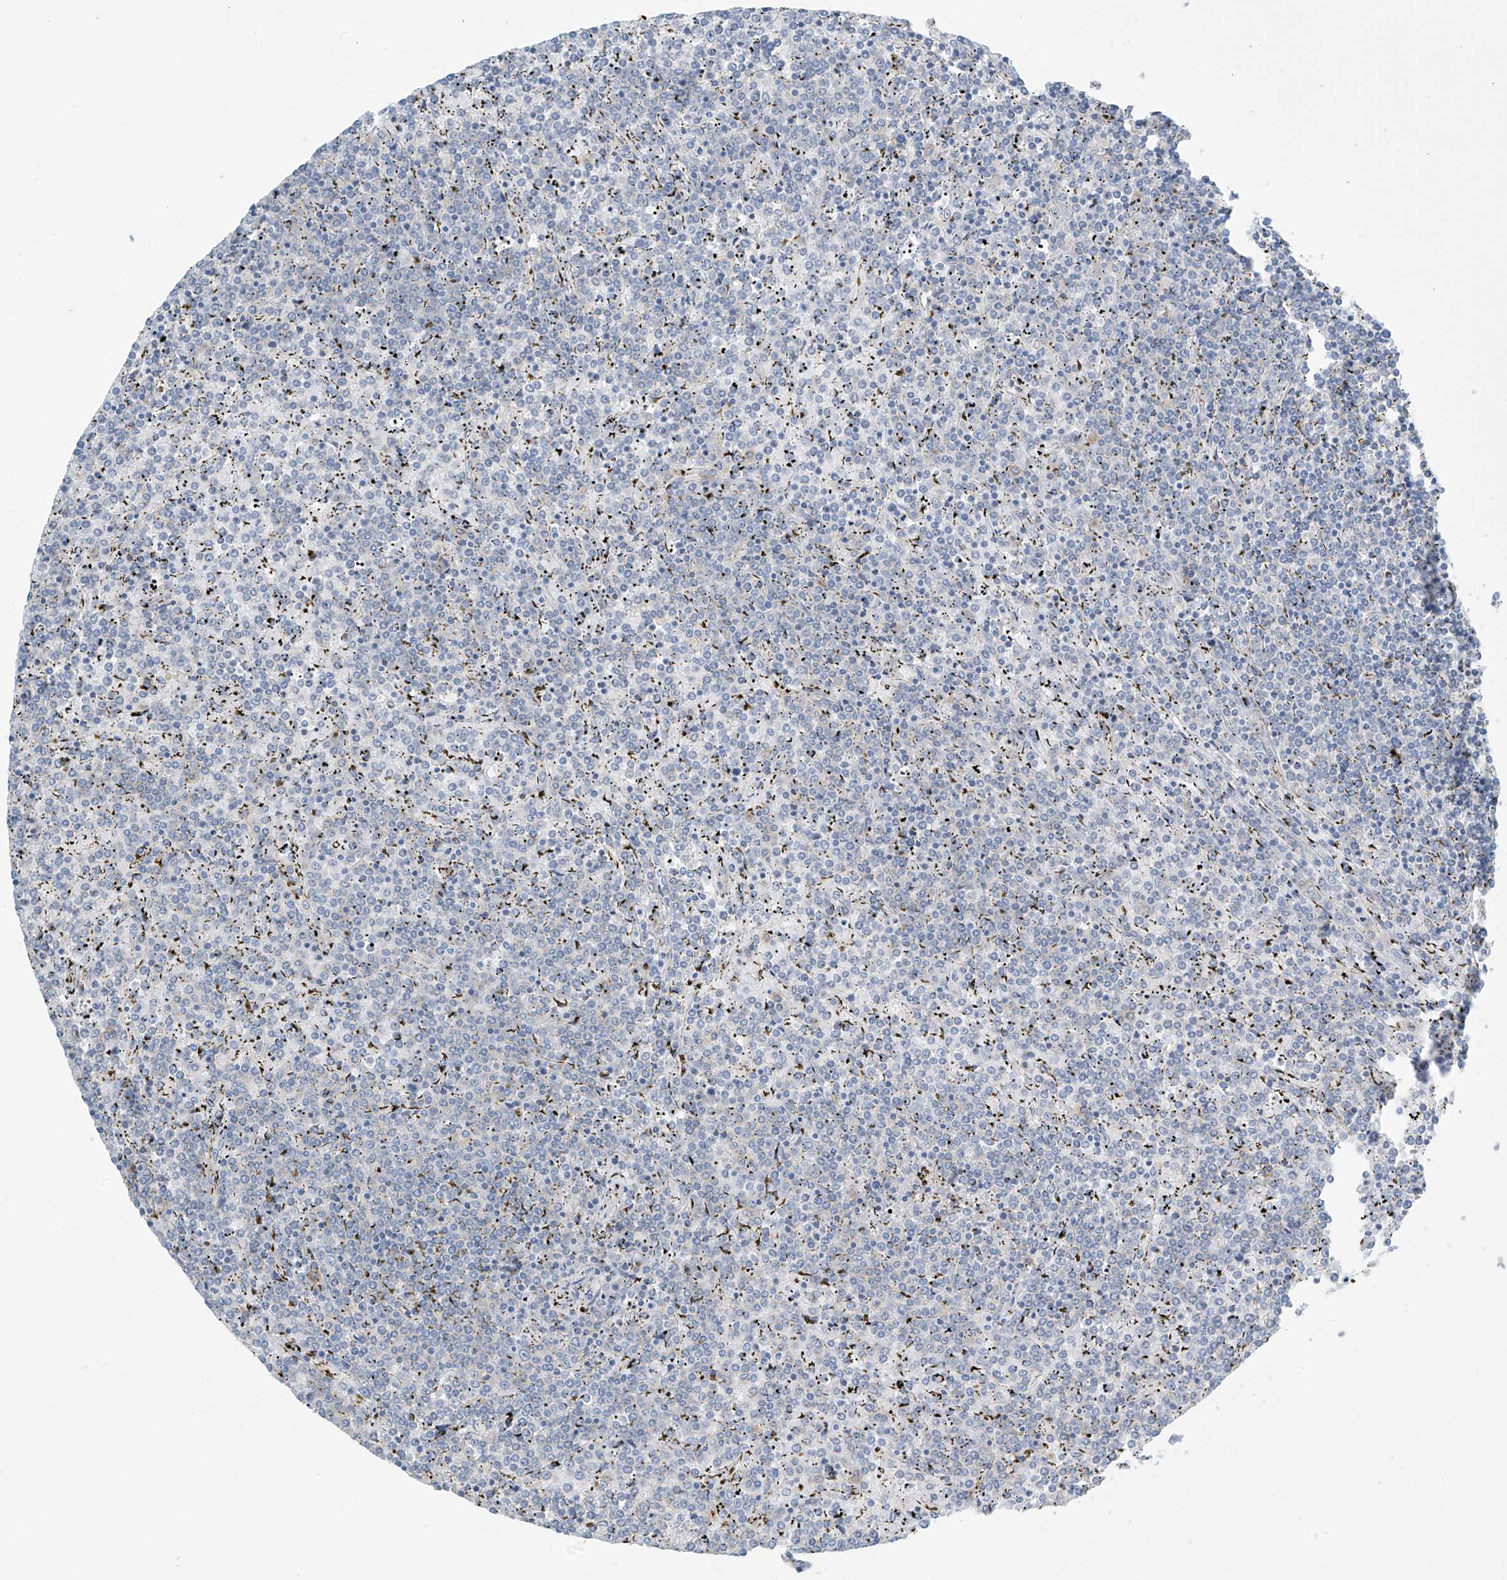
{"staining": {"intensity": "negative", "quantity": "none", "location": "none"}, "tissue": "lymphoma", "cell_type": "Tumor cells", "image_type": "cancer", "snomed": [{"axis": "morphology", "description": "Malignant lymphoma, non-Hodgkin's type, Low grade"}, {"axis": "topography", "description": "Spleen"}], "caption": "There is no significant expression in tumor cells of malignant lymphoma, non-Hodgkin's type (low-grade). The staining is performed using DAB (3,3'-diaminobenzidine) brown chromogen with nuclei counter-stained in using hematoxylin.", "gene": "ZNF846", "patient": {"sex": "female", "age": 19}}